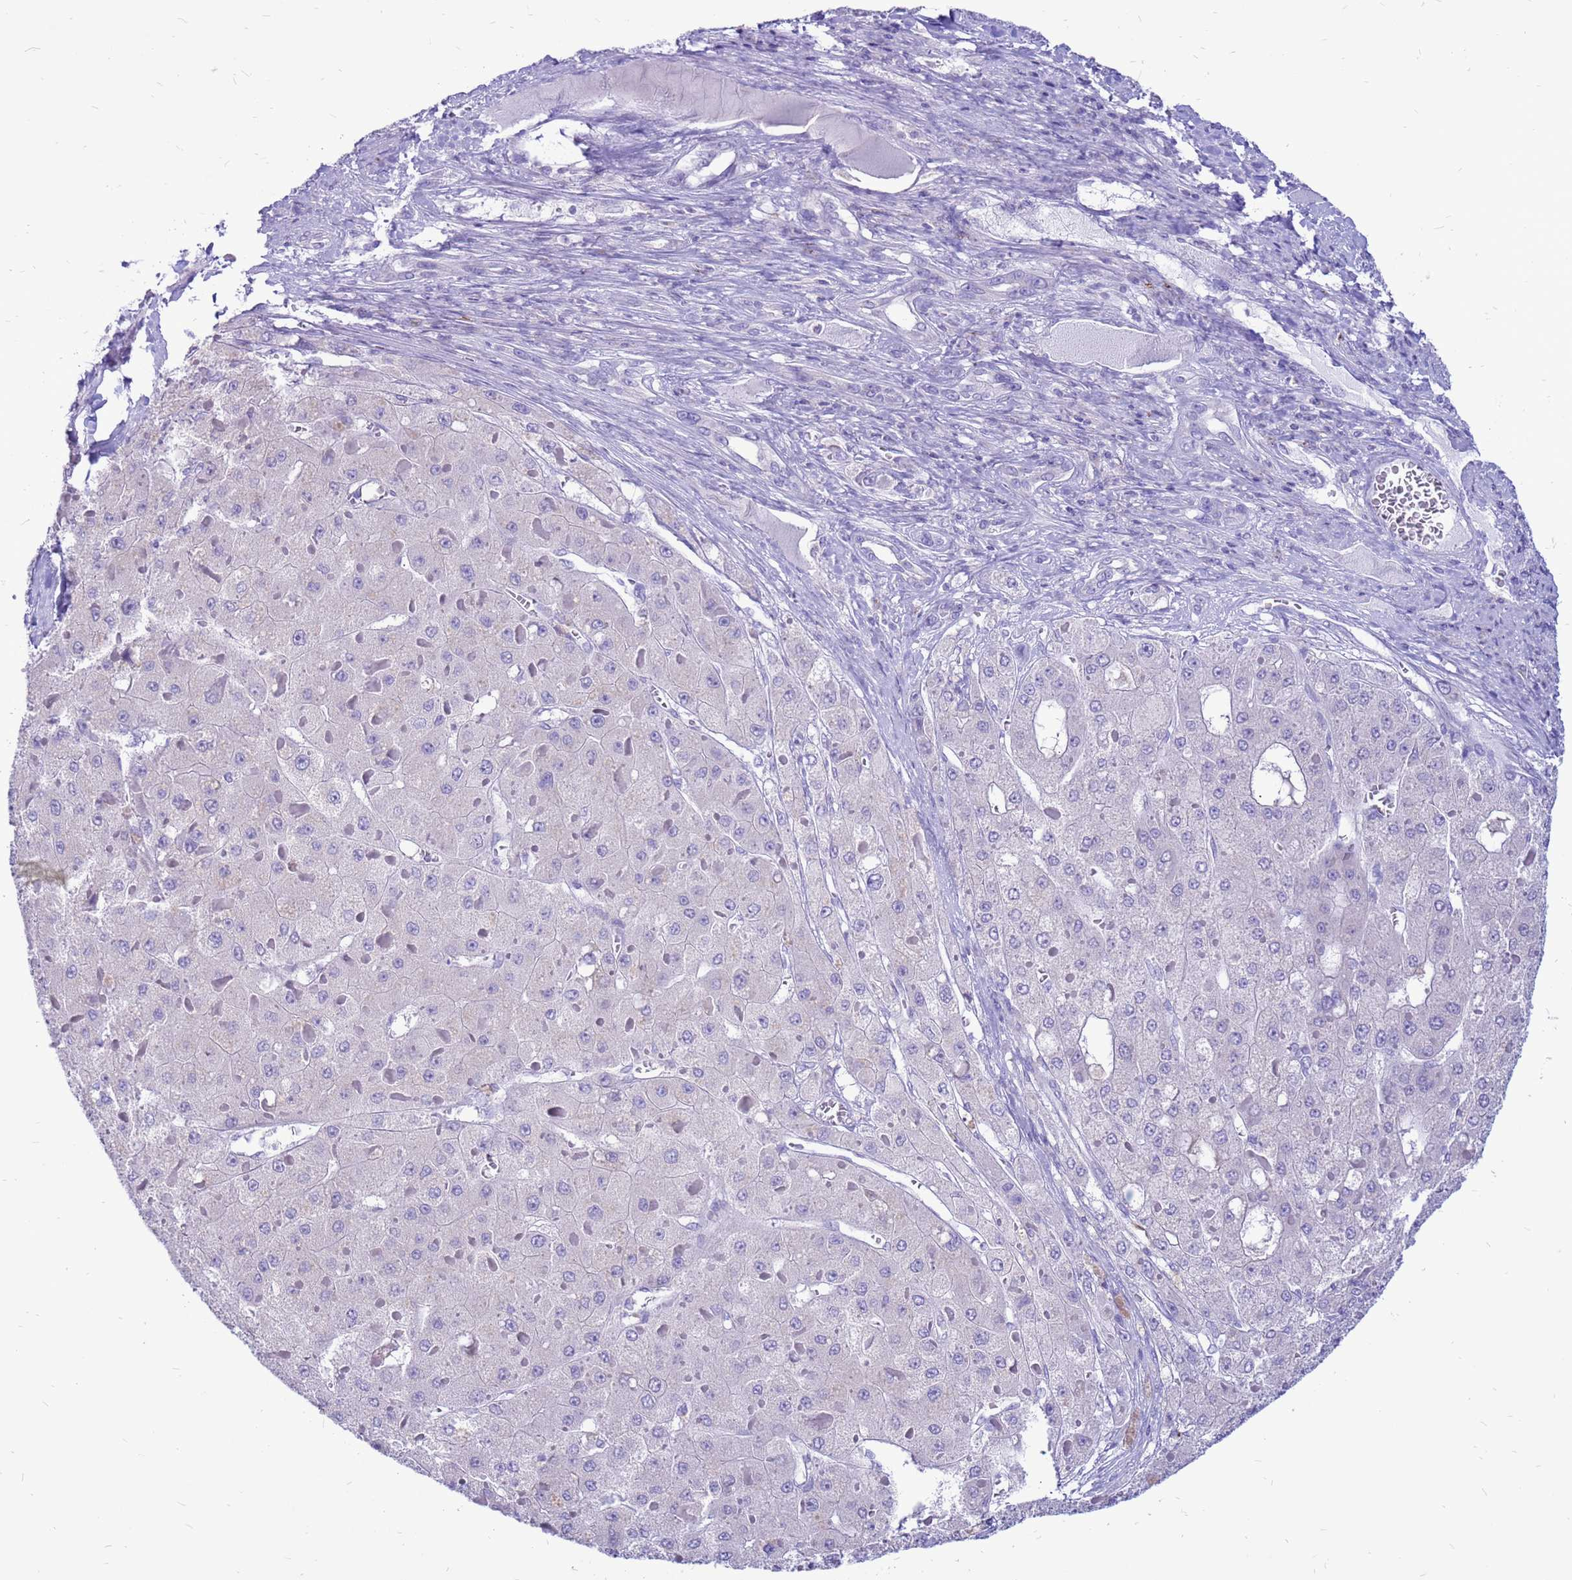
{"staining": {"intensity": "negative", "quantity": "none", "location": "none"}, "tissue": "liver cancer", "cell_type": "Tumor cells", "image_type": "cancer", "snomed": [{"axis": "morphology", "description": "Carcinoma, Hepatocellular, NOS"}, {"axis": "topography", "description": "Liver"}], "caption": "DAB (3,3'-diaminobenzidine) immunohistochemical staining of hepatocellular carcinoma (liver) demonstrates no significant expression in tumor cells. Brightfield microscopy of immunohistochemistry (IHC) stained with DAB (3,3'-diaminobenzidine) (brown) and hematoxylin (blue), captured at high magnification.", "gene": "PDE10A", "patient": {"sex": "female", "age": 73}}